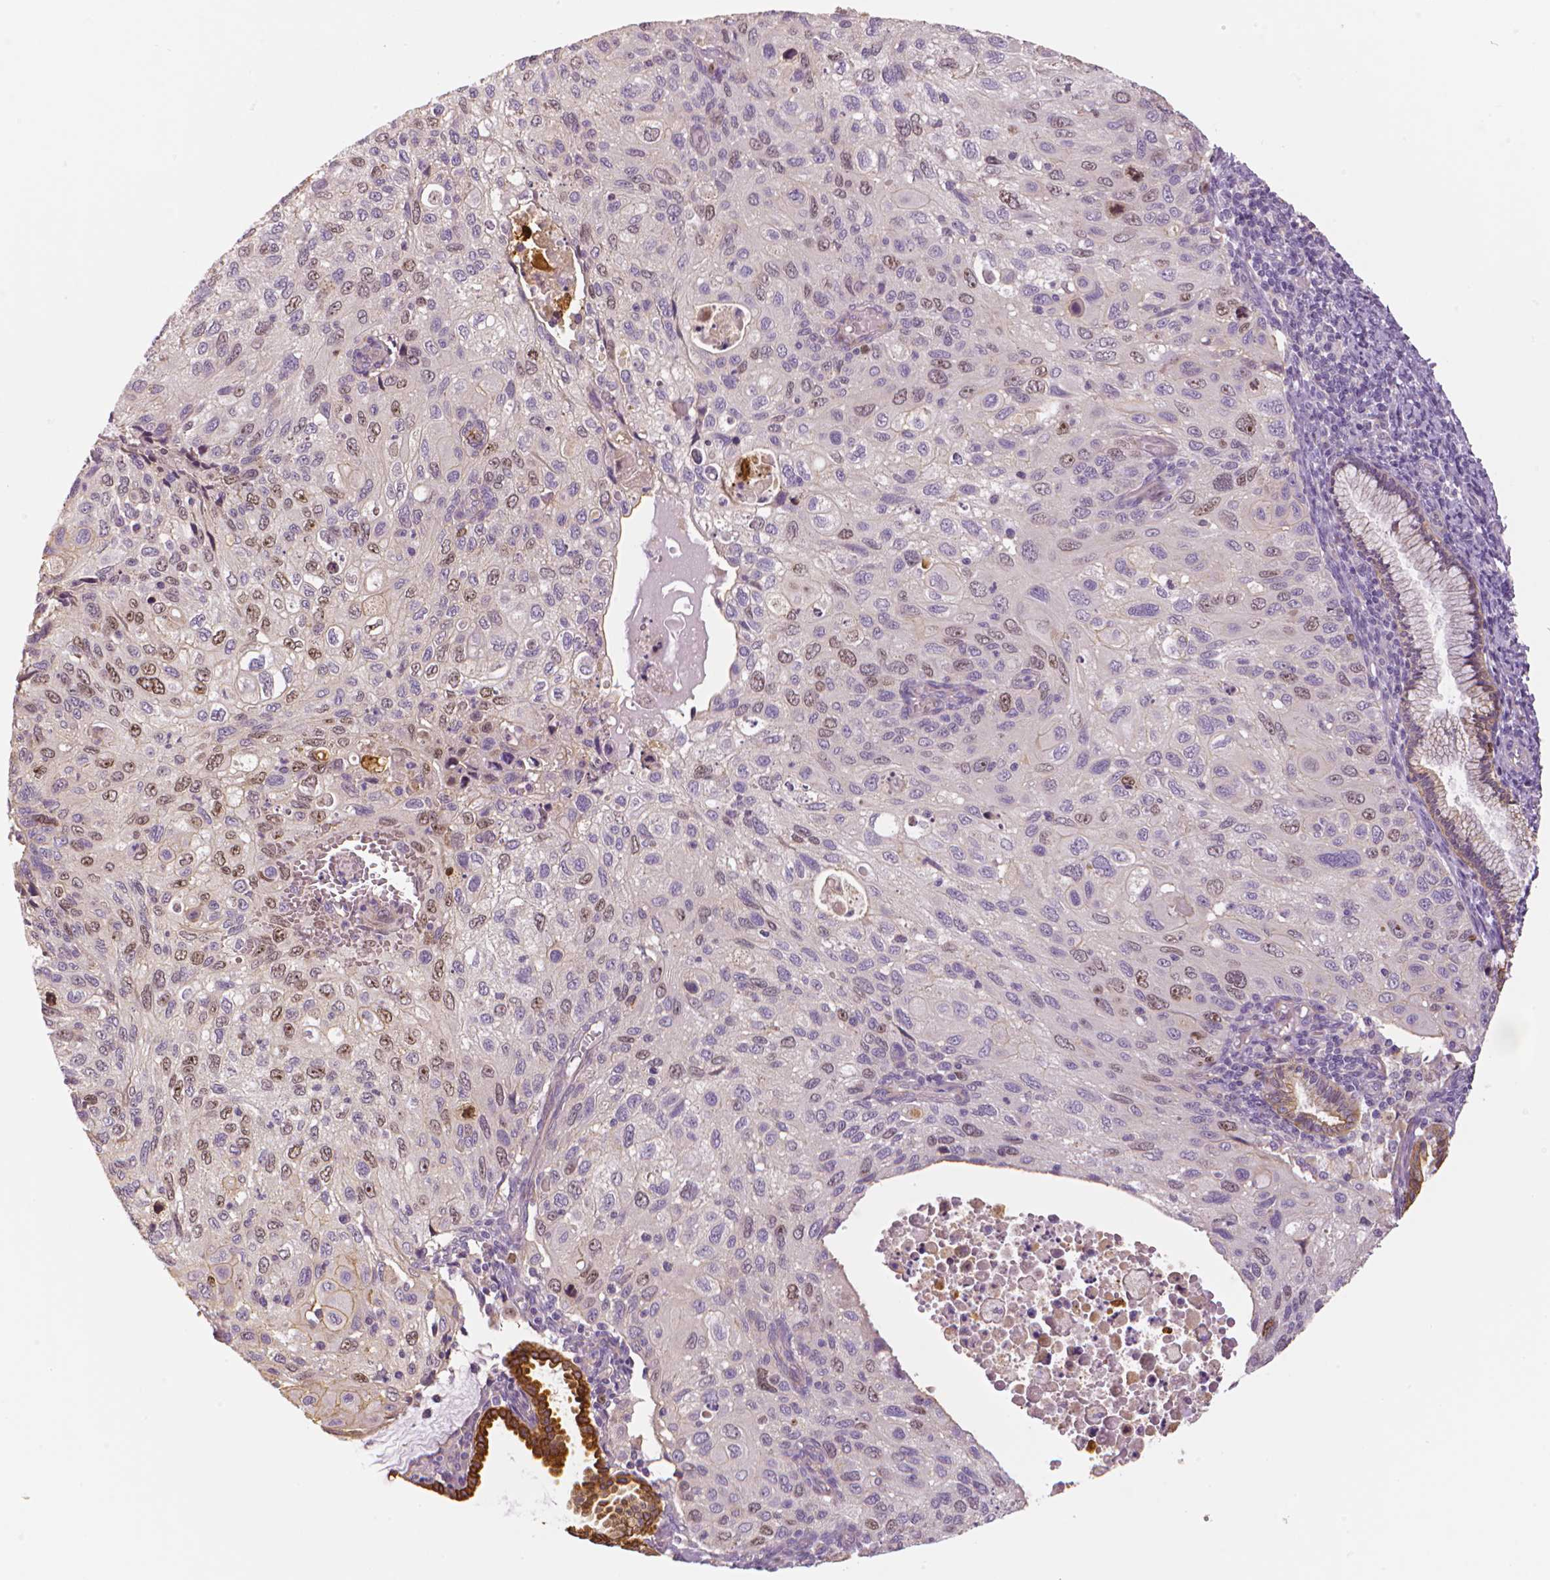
{"staining": {"intensity": "moderate", "quantity": "<25%", "location": "nuclear"}, "tissue": "cervical cancer", "cell_type": "Tumor cells", "image_type": "cancer", "snomed": [{"axis": "morphology", "description": "Squamous cell carcinoma, NOS"}, {"axis": "topography", "description": "Cervix"}], "caption": "Human cervical cancer stained for a protein (brown) demonstrates moderate nuclear positive positivity in about <25% of tumor cells.", "gene": "MKI67", "patient": {"sex": "female", "age": 70}}